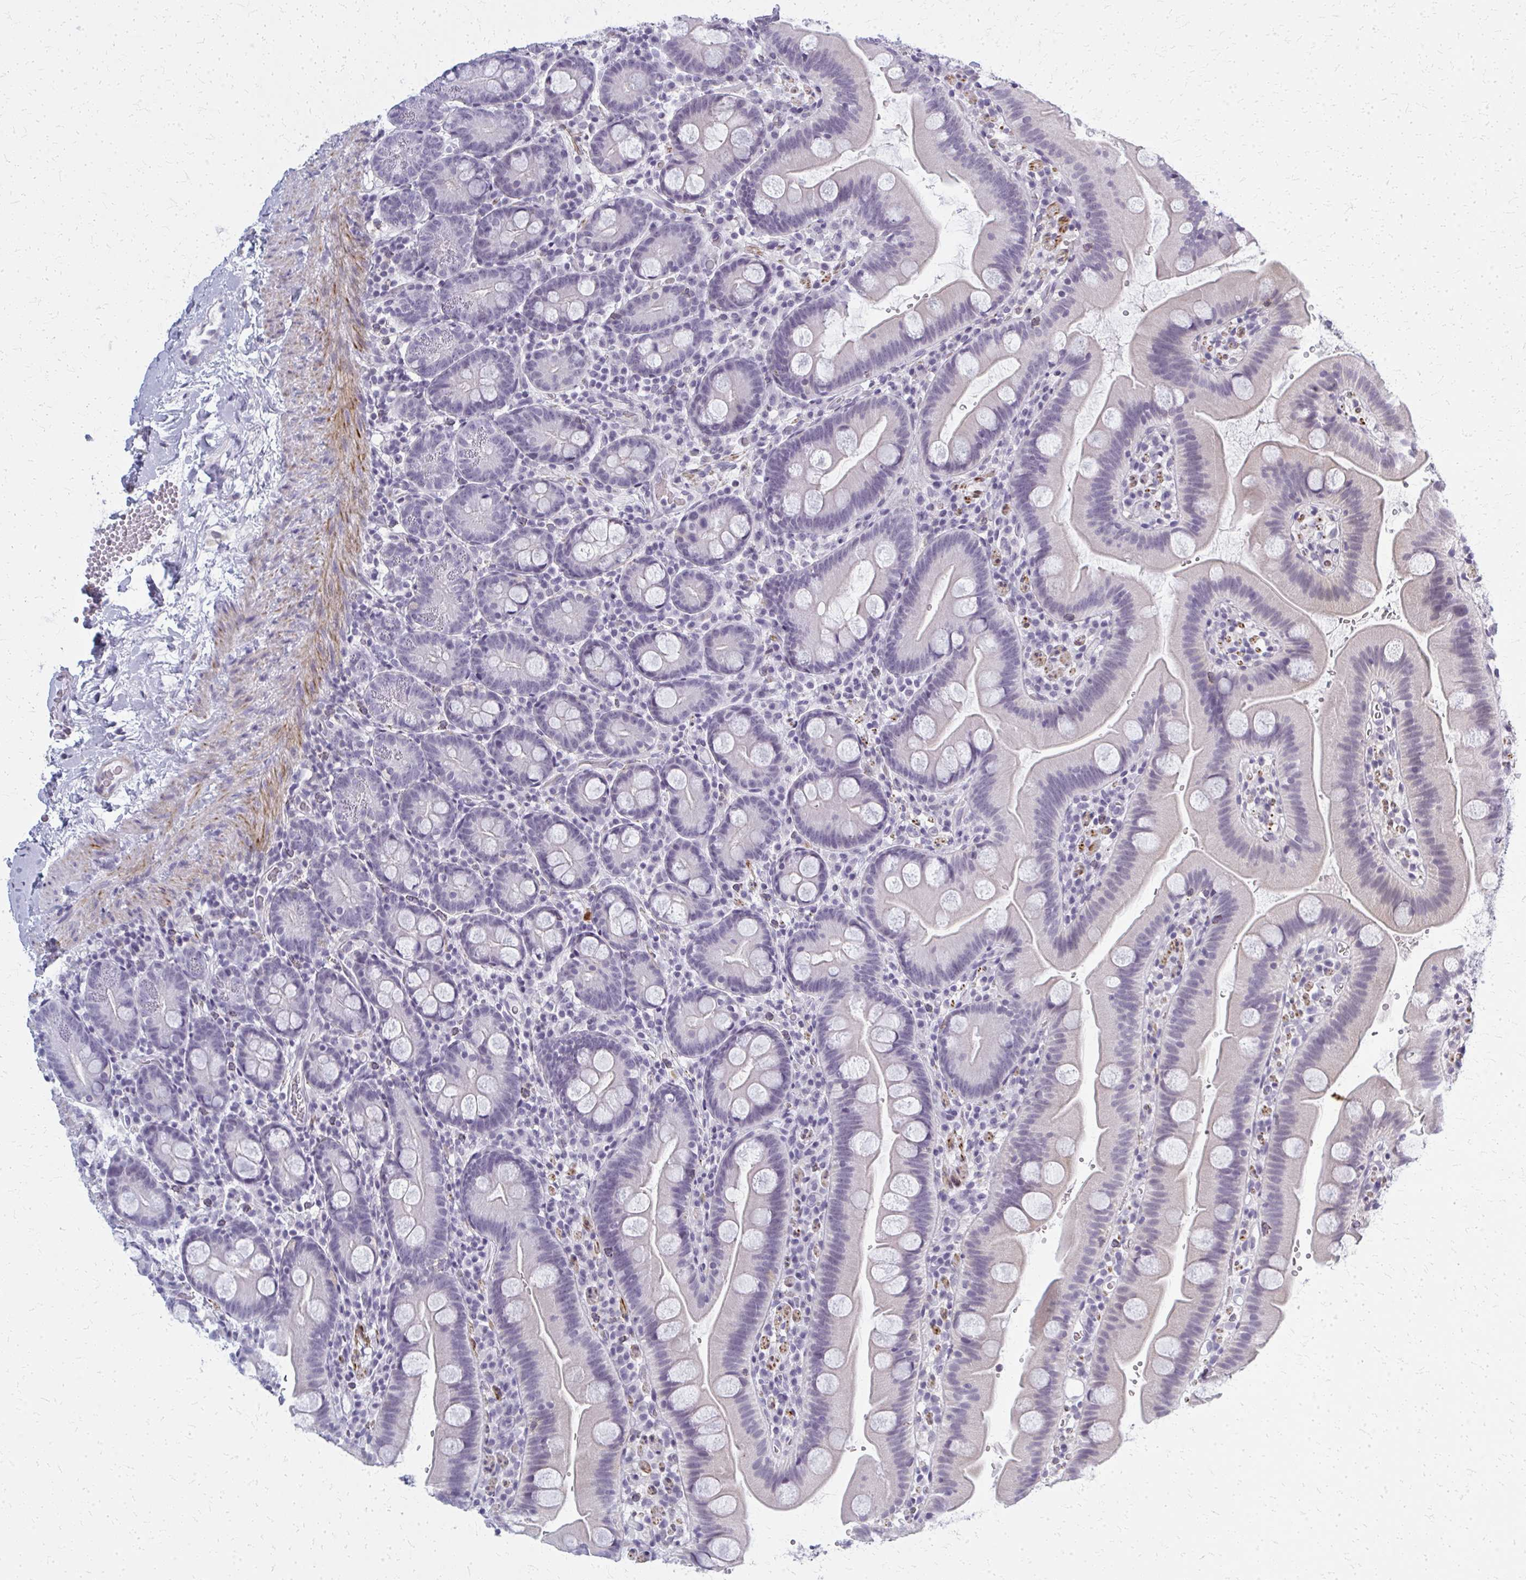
{"staining": {"intensity": "negative", "quantity": "none", "location": "none"}, "tissue": "small intestine", "cell_type": "Glandular cells", "image_type": "normal", "snomed": [{"axis": "morphology", "description": "Normal tissue, NOS"}, {"axis": "topography", "description": "Small intestine"}], "caption": "Micrograph shows no protein staining in glandular cells of benign small intestine.", "gene": "CASQ2", "patient": {"sex": "female", "age": 68}}